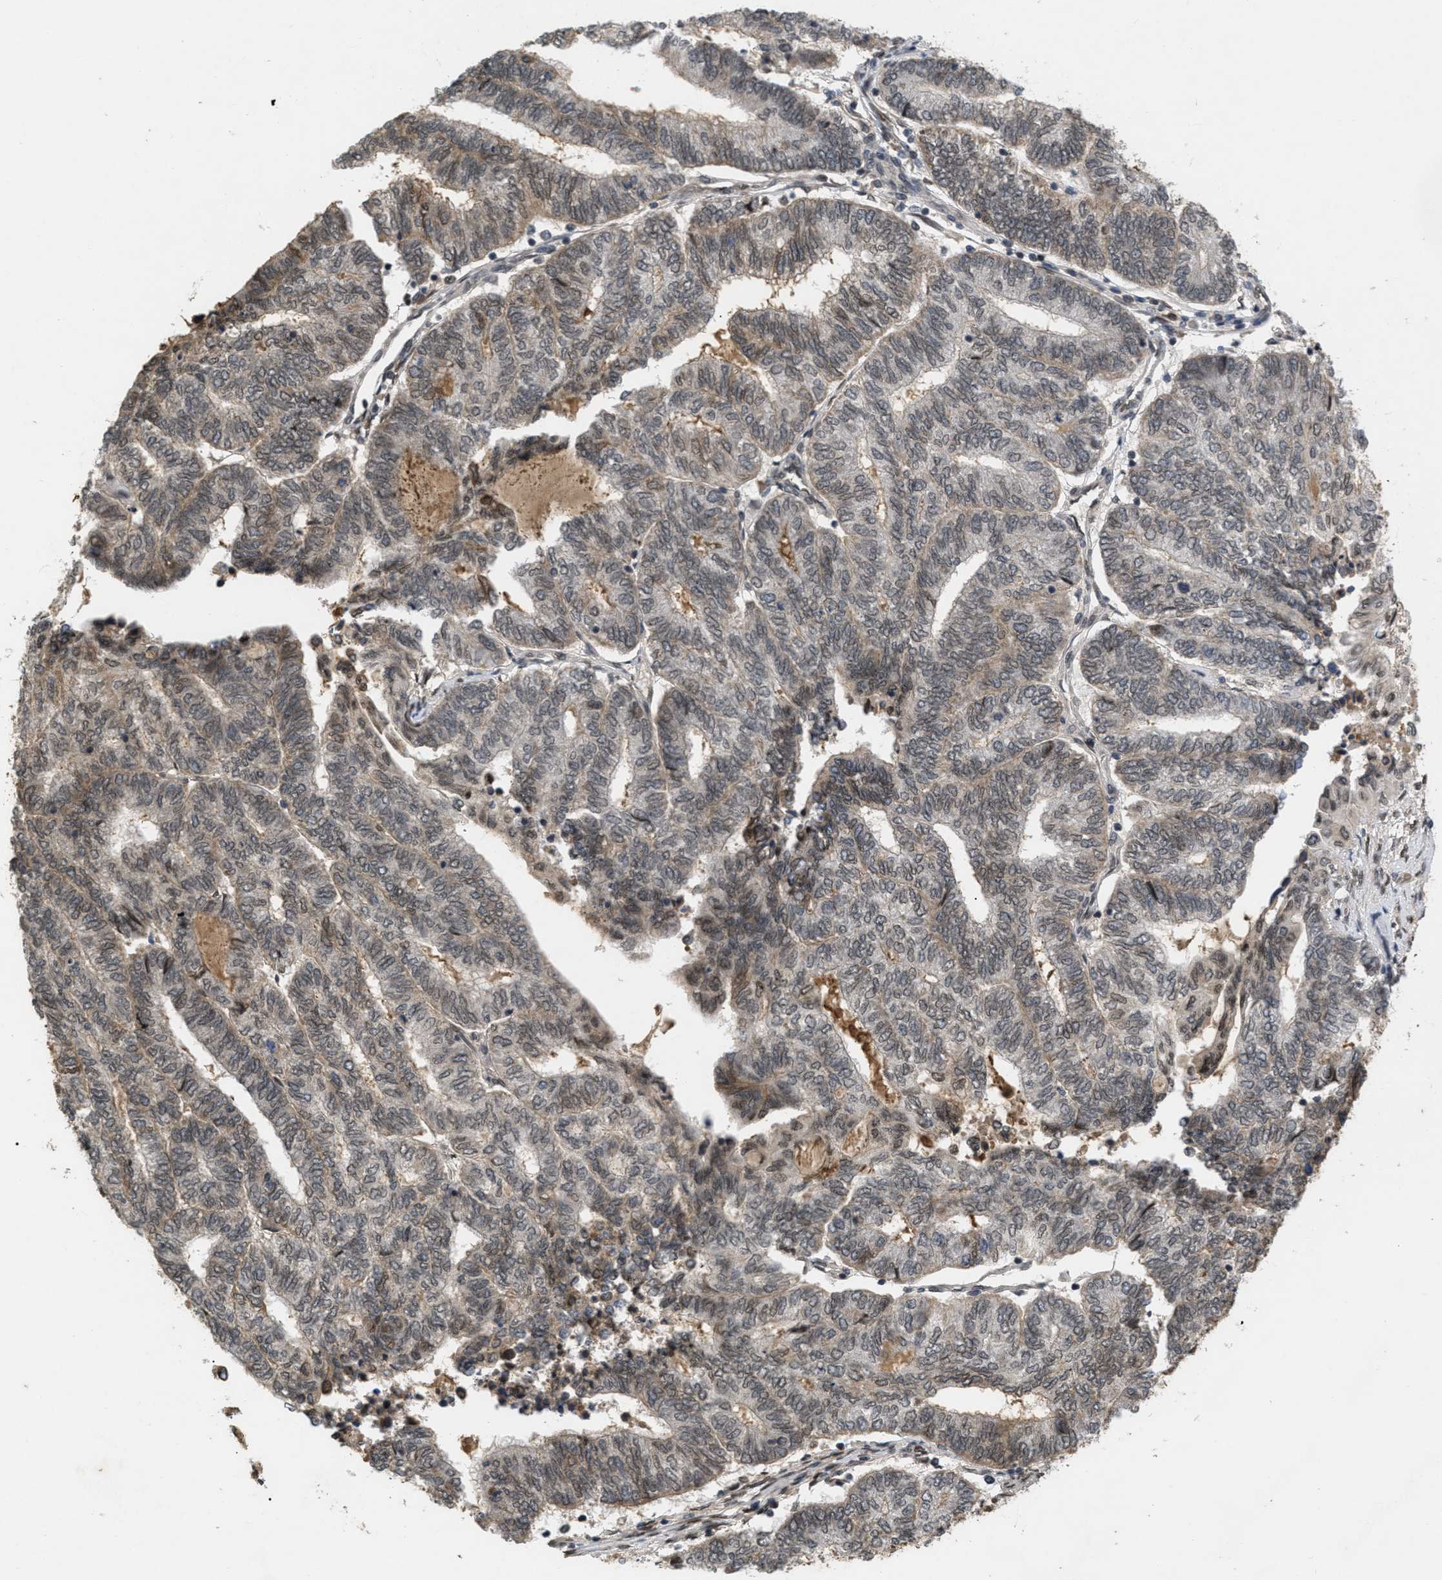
{"staining": {"intensity": "weak", "quantity": "25%-75%", "location": "nuclear"}, "tissue": "endometrial cancer", "cell_type": "Tumor cells", "image_type": "cancer", "snomed": [{"axis": "morphology", "description": "Adenocarcinoma, NOS"}, {"axis": "topography", "description": "Uterus"}, {"axis": "topography", "description": "Endometrium"}], "caption": "This micrograph displays immunohistochemistry (IHC) staining of endometrial cancer, with low weak nuclear expression in approximately 25%-75% of tumor cells.", "gene": "CRY1", "patient": {"sex": "female", "age": 70}}